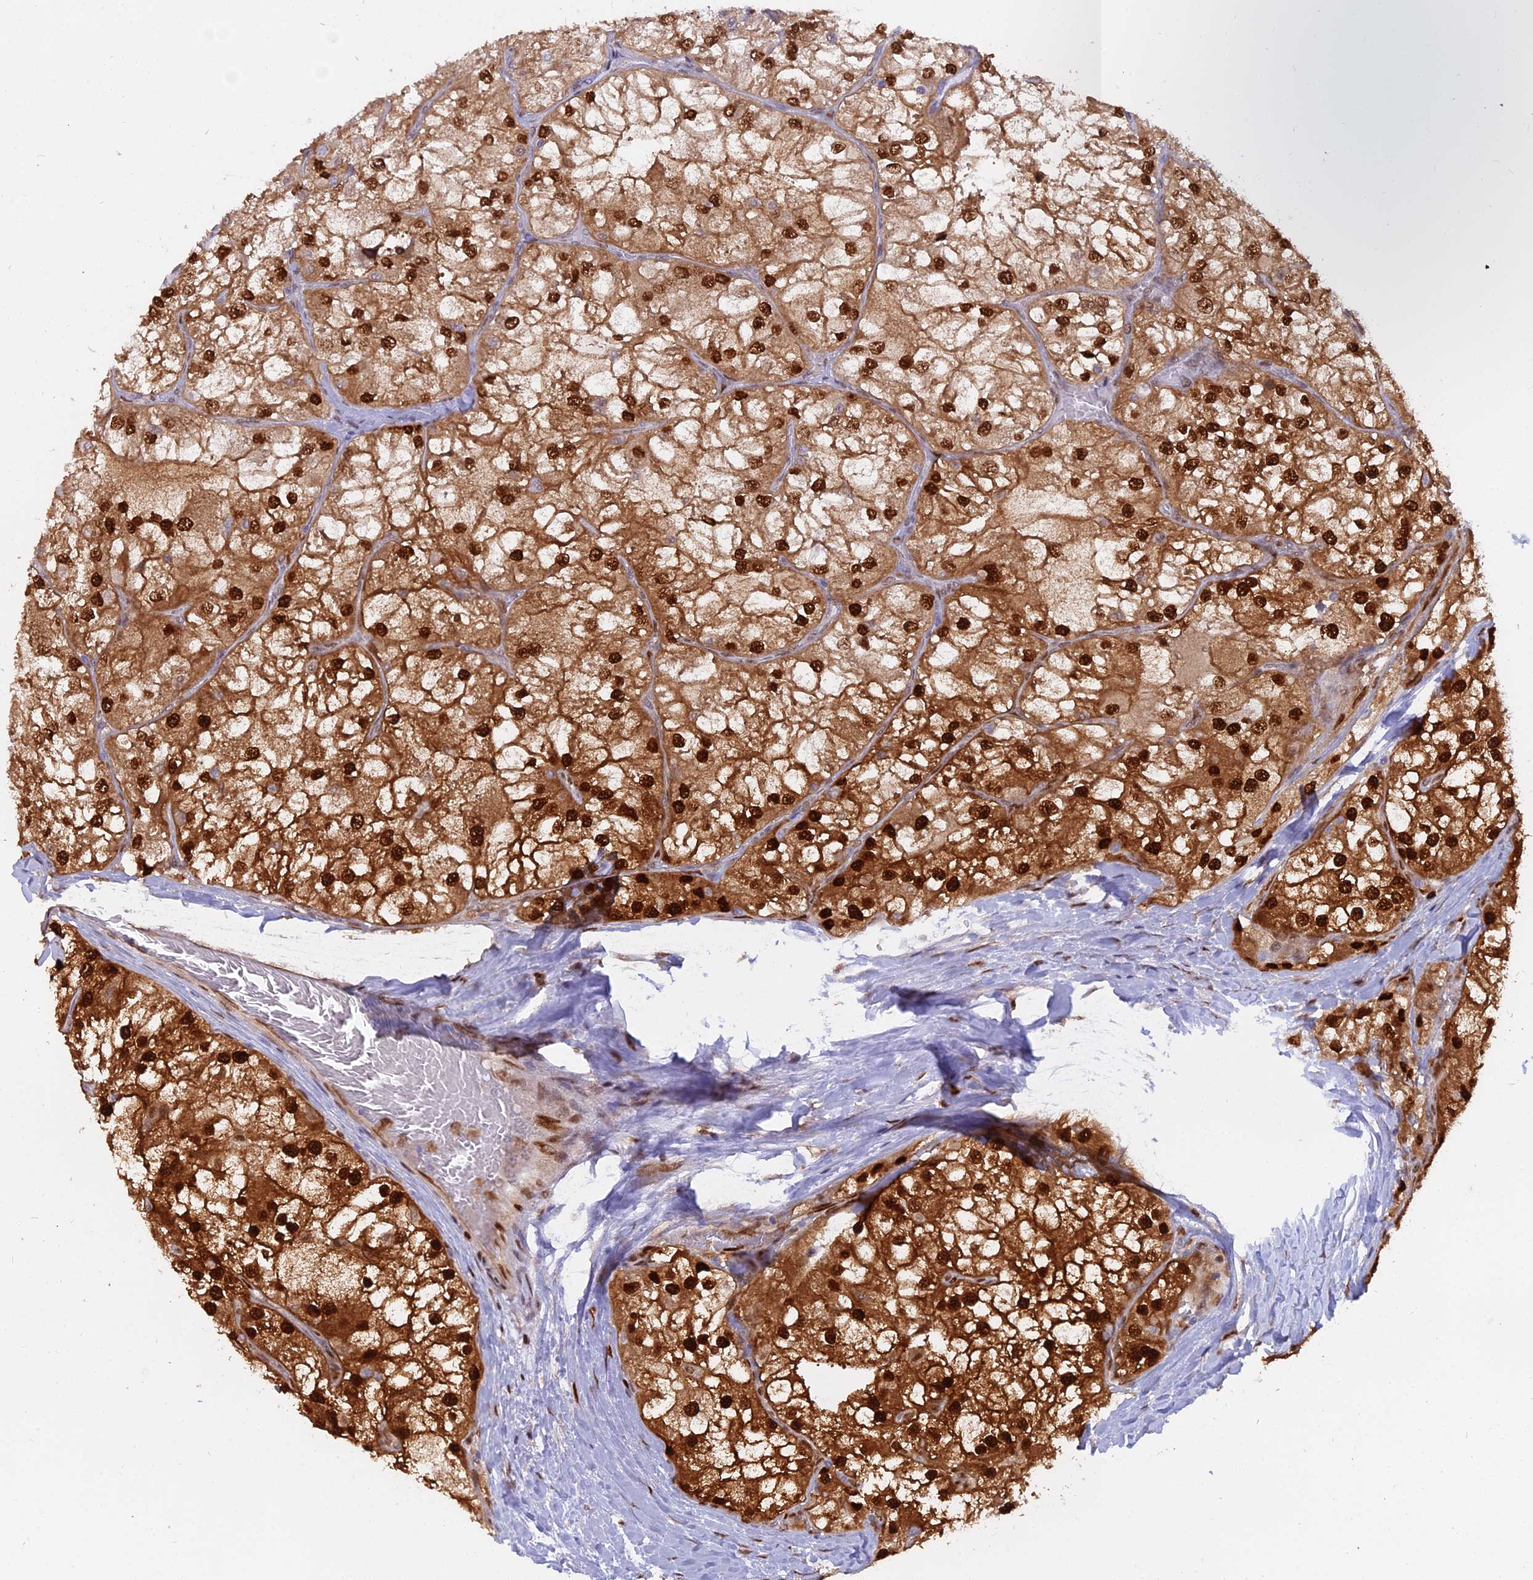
{"staining": {"intensity": "strong", "quantity": ">75%", "location": "cytoplasmic/membranous,nuclear"}, "tissue": "renal cancer", "cell_type": "Tumor cells", "image_type": "cancer", "snomed": [{"axis": "morphology", "description": "Adenocarcinoma, NOS"}, {"axis": "topography", "description": "Kidney"}], "caption": "Immunohistochemical staining of human renal cancer (adenocarcinoma) displays high levels of strong cytoplasmic/membranous and nuclear expression in approximately >75% of tumor cells.", "gene": "NPEPL1", "patient": {"sex": "female", "age": 72}}